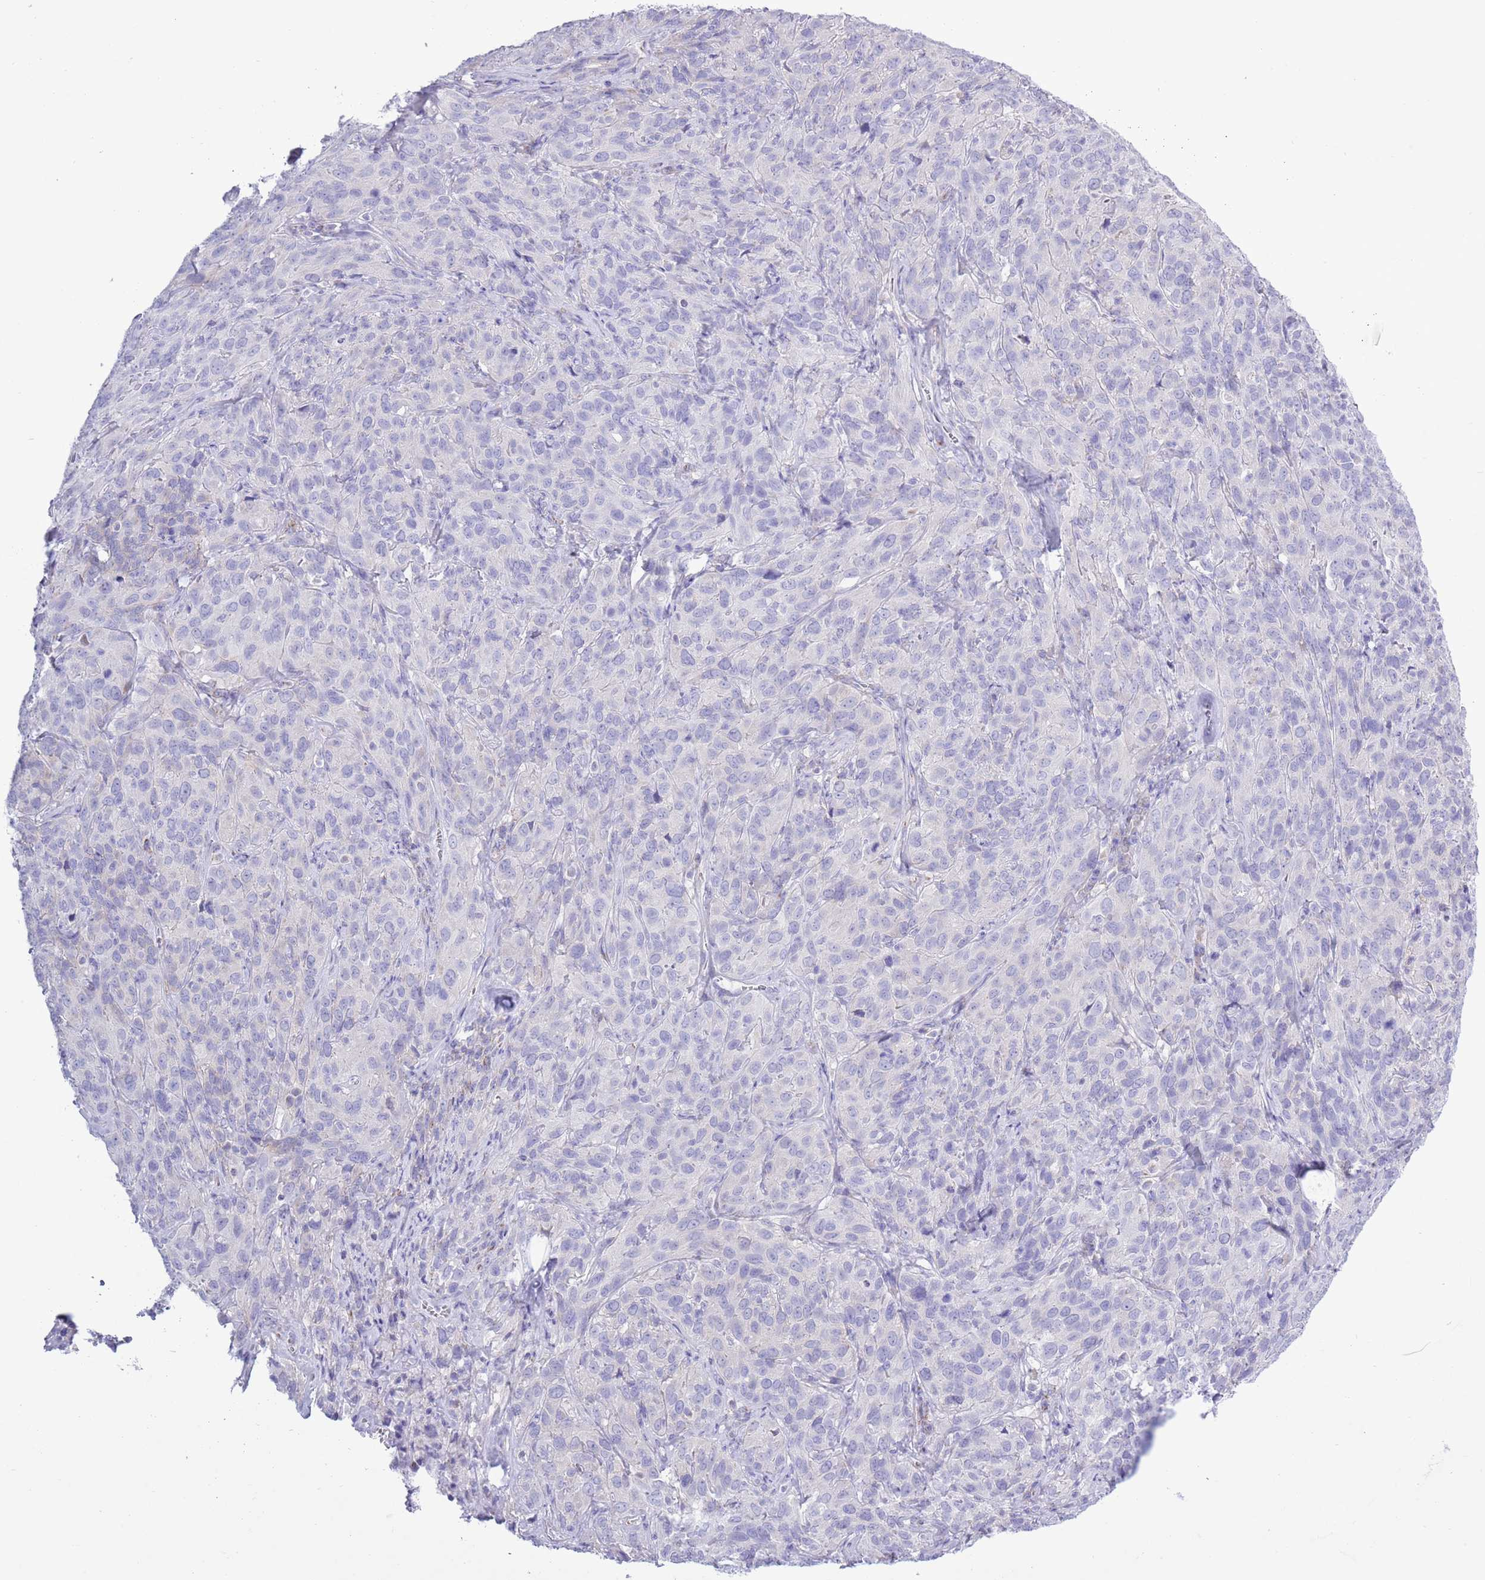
{"staining": {"intensity": "negative", "quantity": "none", "location": "none"}, "tissue": "cervical cancer", "cell_type": "Tumor cells", "image_type": "cancer", "snomed": [{"axis": "morphology", "description": "Squamous cell carcinoma, NOS"}, {"axis": "topography", "description": "Cervix"}], "caption": "This is an immunohistochemistry micrograph of human cervical squamous cell carcinoma. There is no positivity in tumor cells.", "gene": "MOCOS", "patient": {"sex": "female", "age": 51}}